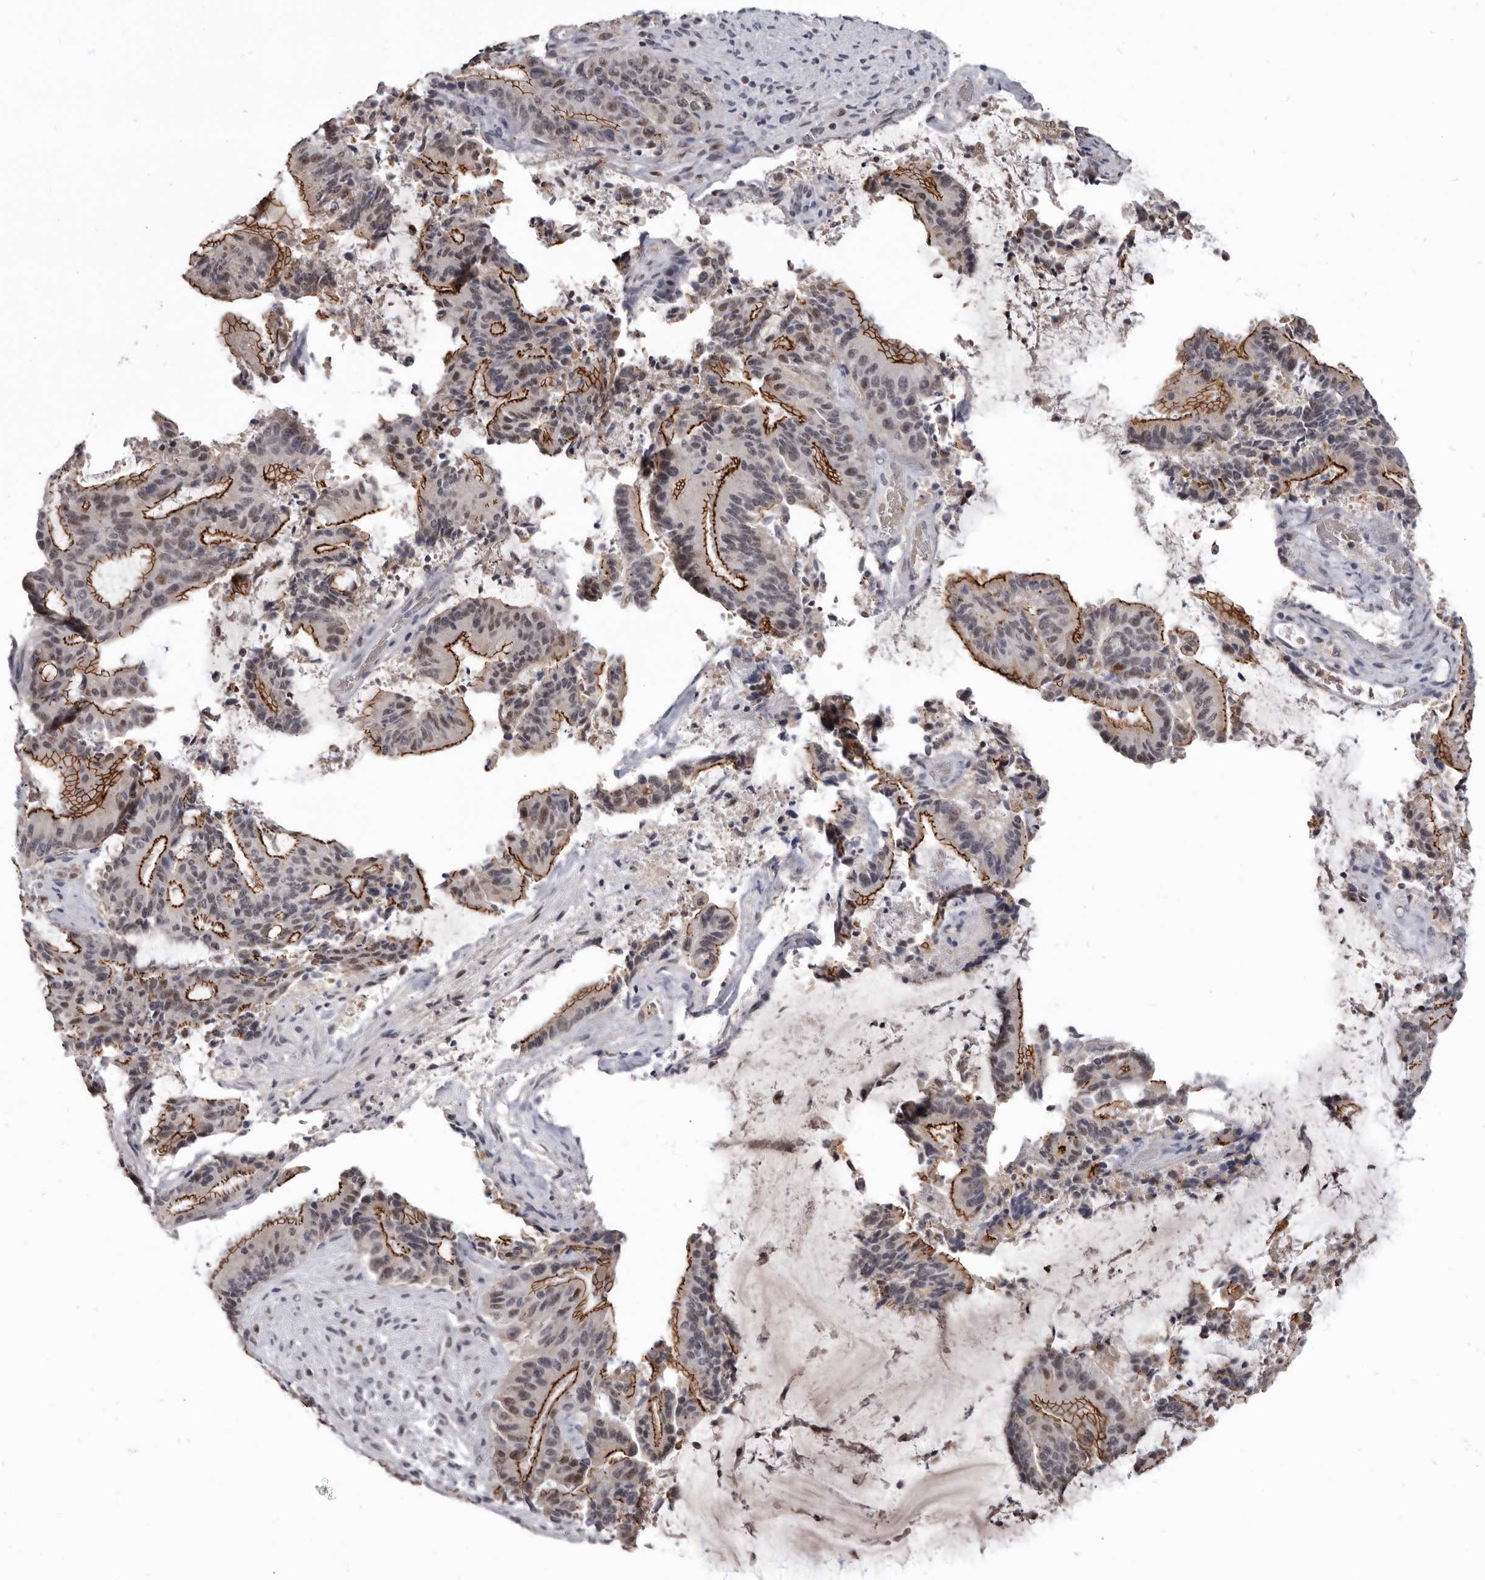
{"staining": {"intensity": "strong", "quantity": "25%-75%", "location": "cytoplasmic/membranous,nuclear"}, "tissue": "liver cancer", "cell_type": "Tumor cells", "image_type": "cancer", "snomed": [{"axis": "morphology", "description": "Normal tissue, NOS"}, {"axis": "morphology", "description": "Cholangiocarcinoma"}, {"axis": "topography", "description": "Liver"}, {"axis": "topography", "description": "Peripheral nerve tissue"}], "caption": "Immunohistochemistry (IHC) image of neoplastic tissue: human liver cancer stained using immunohistochemistry exhibits high levels of strong protein expression localized specifically in the cytoplasmic/membranous and nuclear of tumor cells, appearing as a cytoplasmic/membranous and nuclear brown color.", "gene": "CGN", "patient": {"sex": "female", "age": 73}}